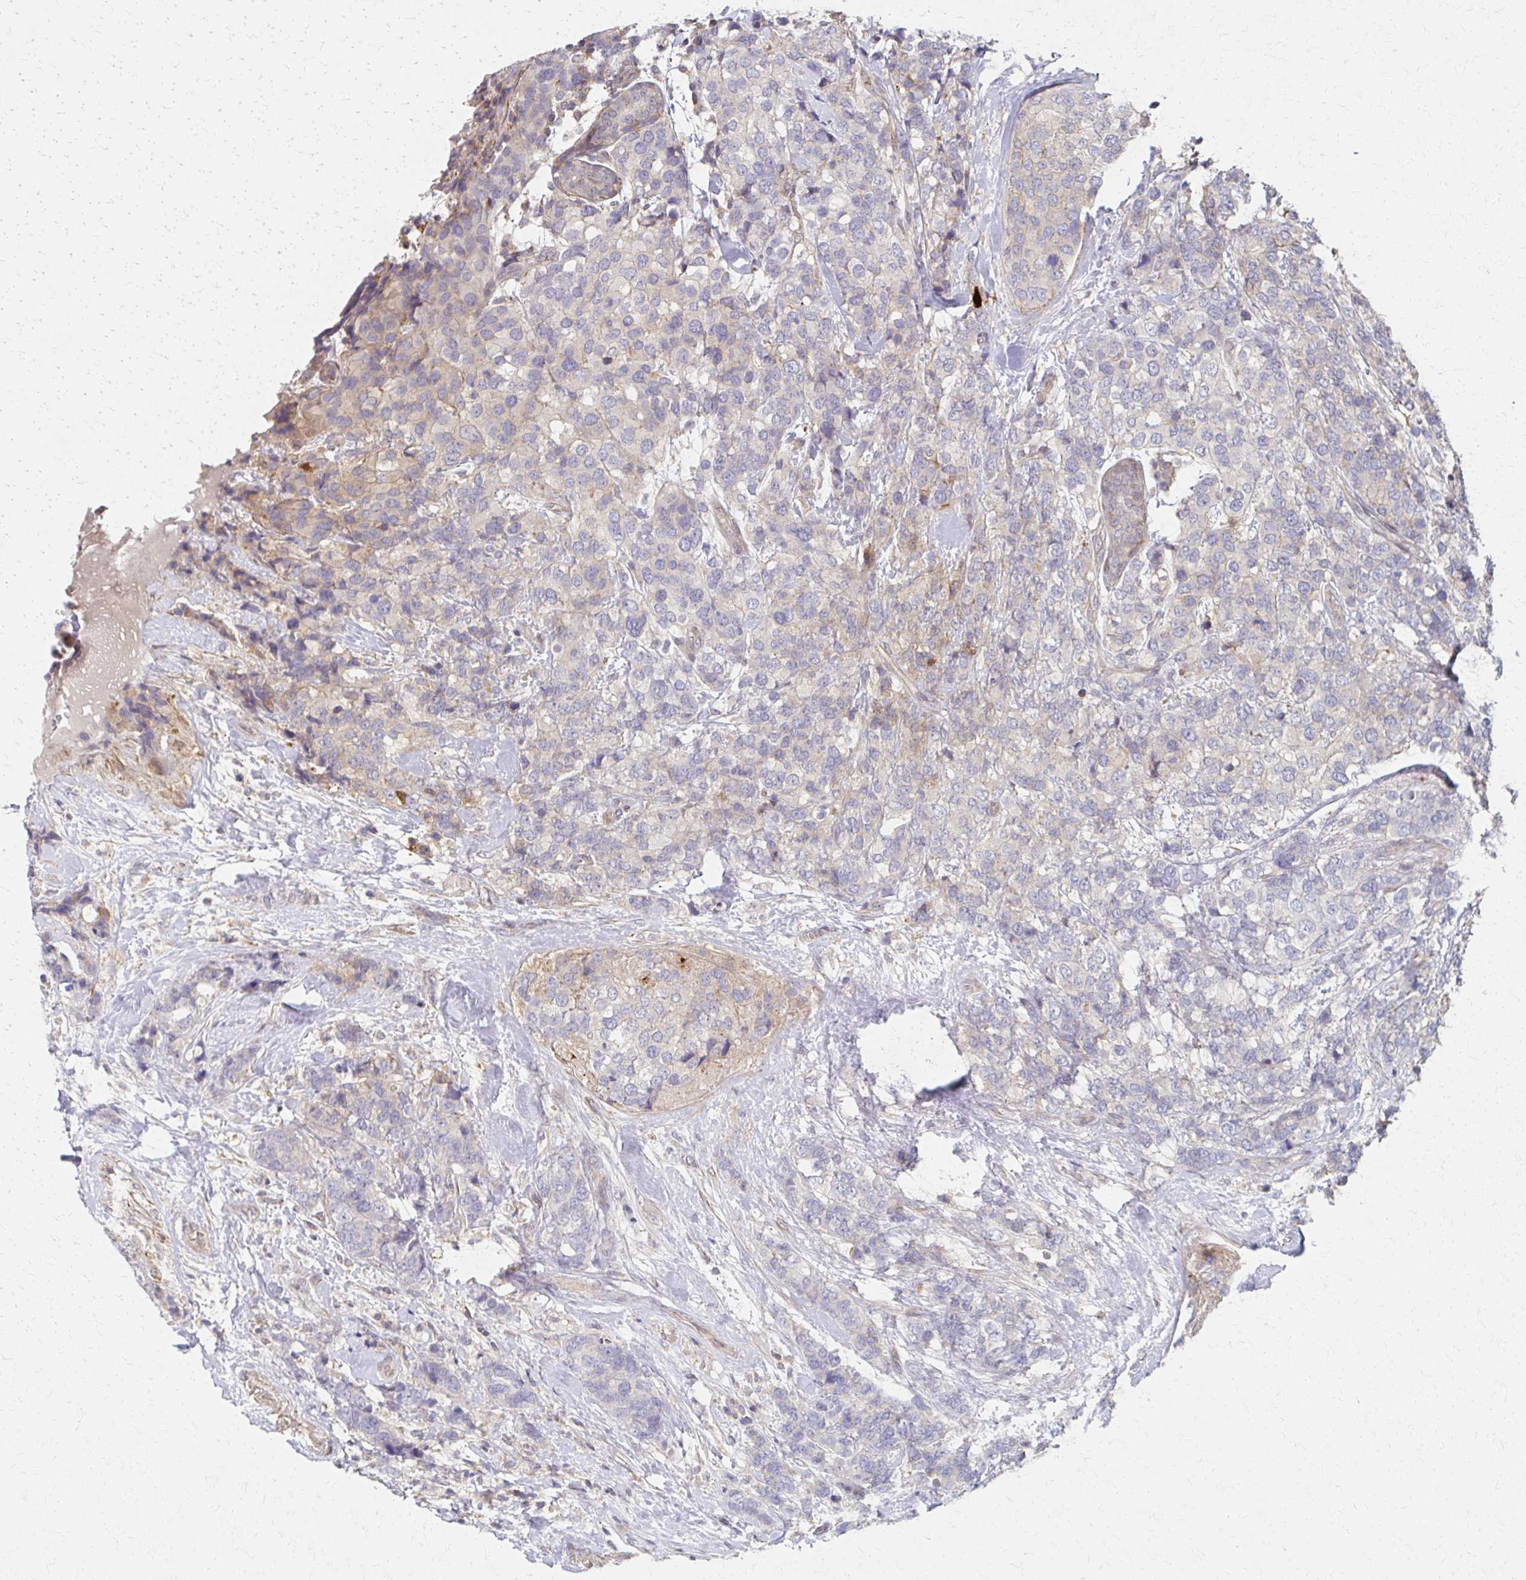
{"staining": {"intensity": "negative", "quantity": "none", "location": "none"}, "tissue": "breast cancer", "cell_type": "Tumor cells", "image_type": "cancer", "snomed": [{"axis": "morphology", "description": "Lobular carcinoma"}, {"axis": "topography", "description": "Breast"}], "caption": "High magnification brightfield microscopy of lobular carcinoma (breast) stained with DAB (brown) and counterstained with hematoxylin (blue): tumor cells show no significant expression.", "gene": "EOLA2", "patient": {"sex": "female", "age": 59}}